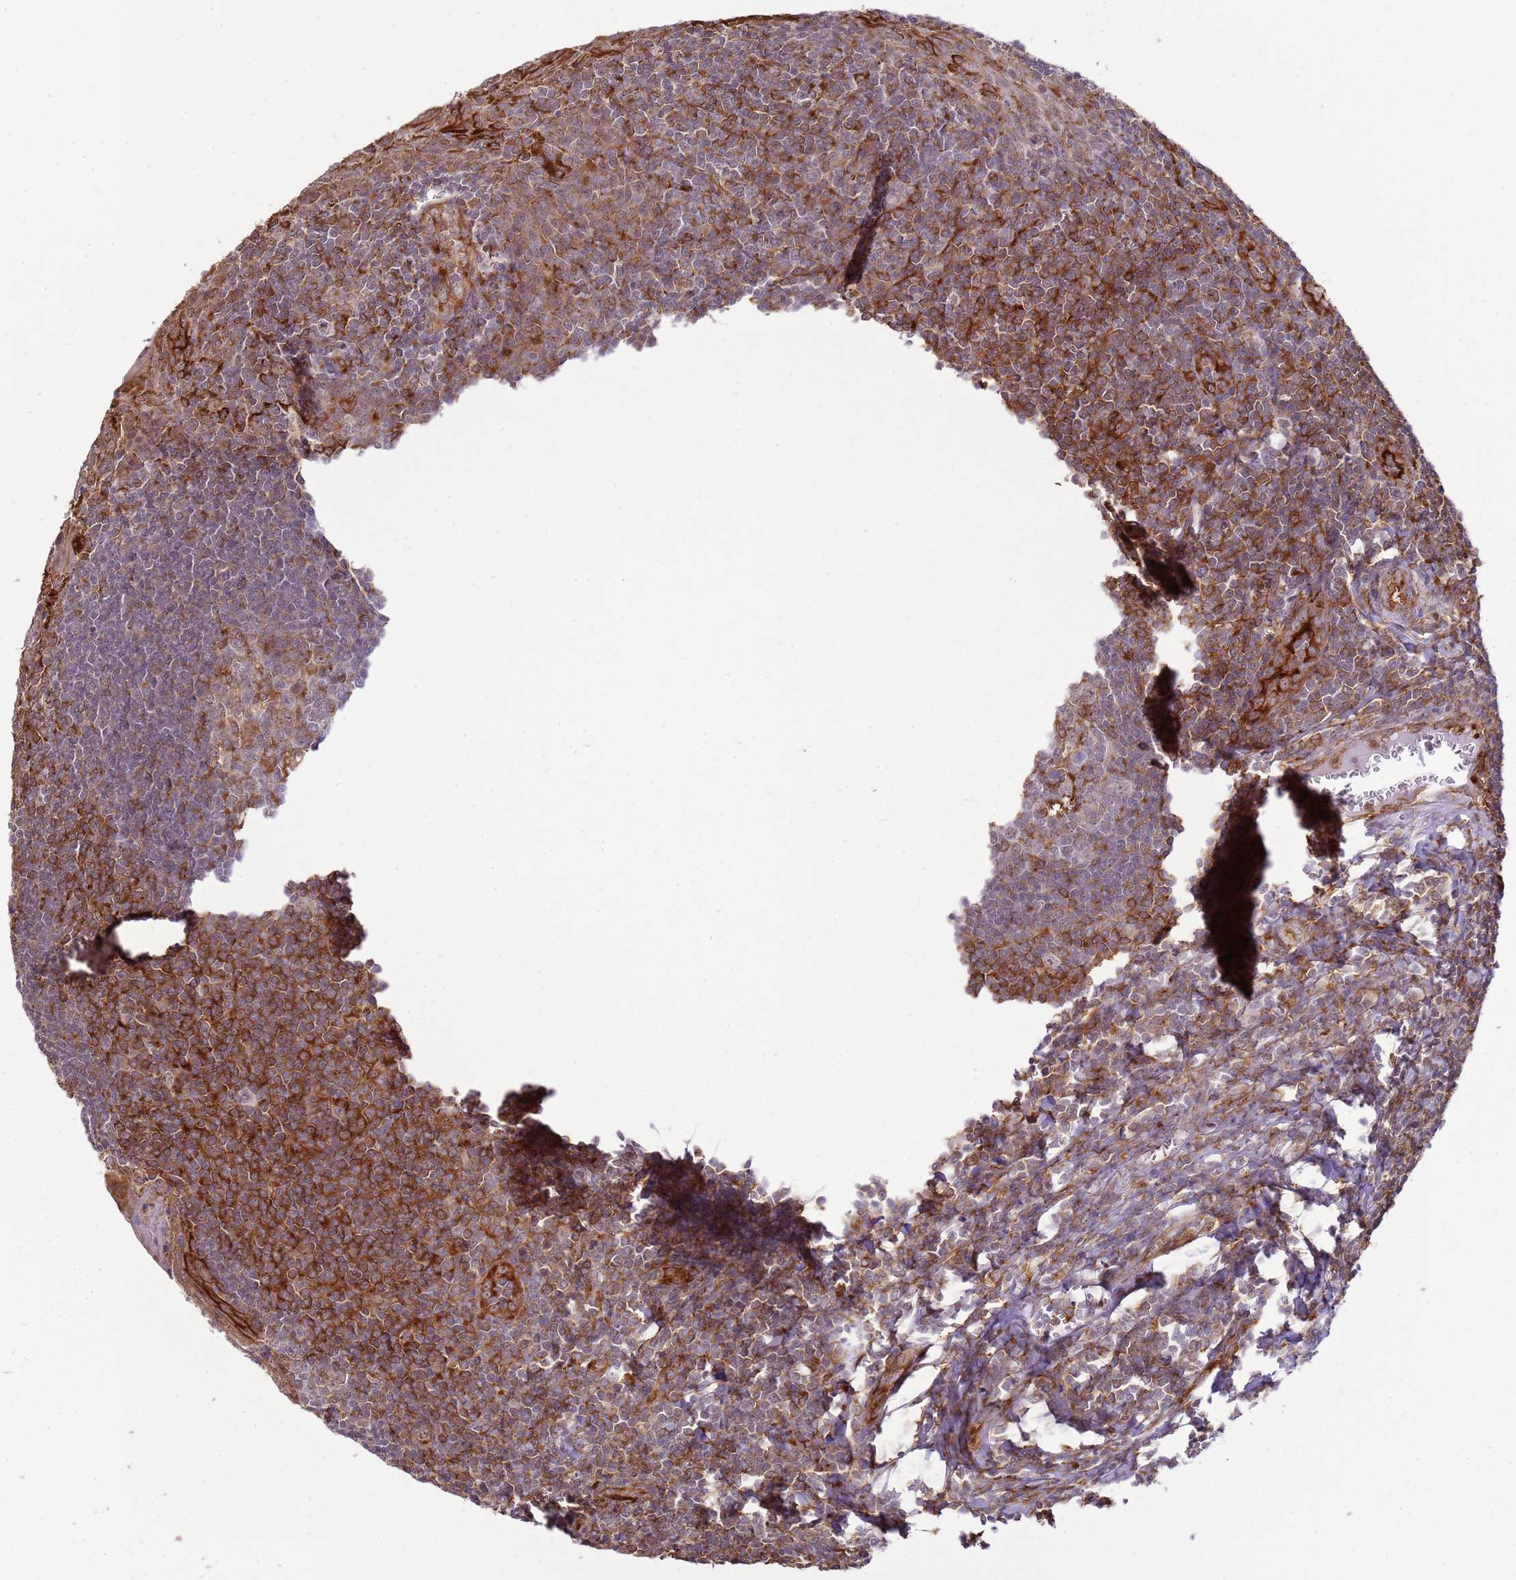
{"staining": {"intensity": "strong", "quantity": "<25%", "location": "cytoplasmic/membranous"}, "tissue": "tonsil", "cell_type": "Germinal center cells", "image_type": "normal", "snomed": [{"axis": "morphology", "description": "Normal tissue, NOS"}, {"axis": "topography", "description": "Tonsil"}], "caption": "Tonsil stained with DAB (3,3'-diaminobenzidine) IHC displays medium levels of strong cytoplasmic/membranous staining in about <25% of germinal center cells. (DAB (3,3'-diaminobenzidine) = brown stain, brightfield microscopy at high magnification).", "gene": "GABRE", "patient": {"sex": "male", "age": 27}}